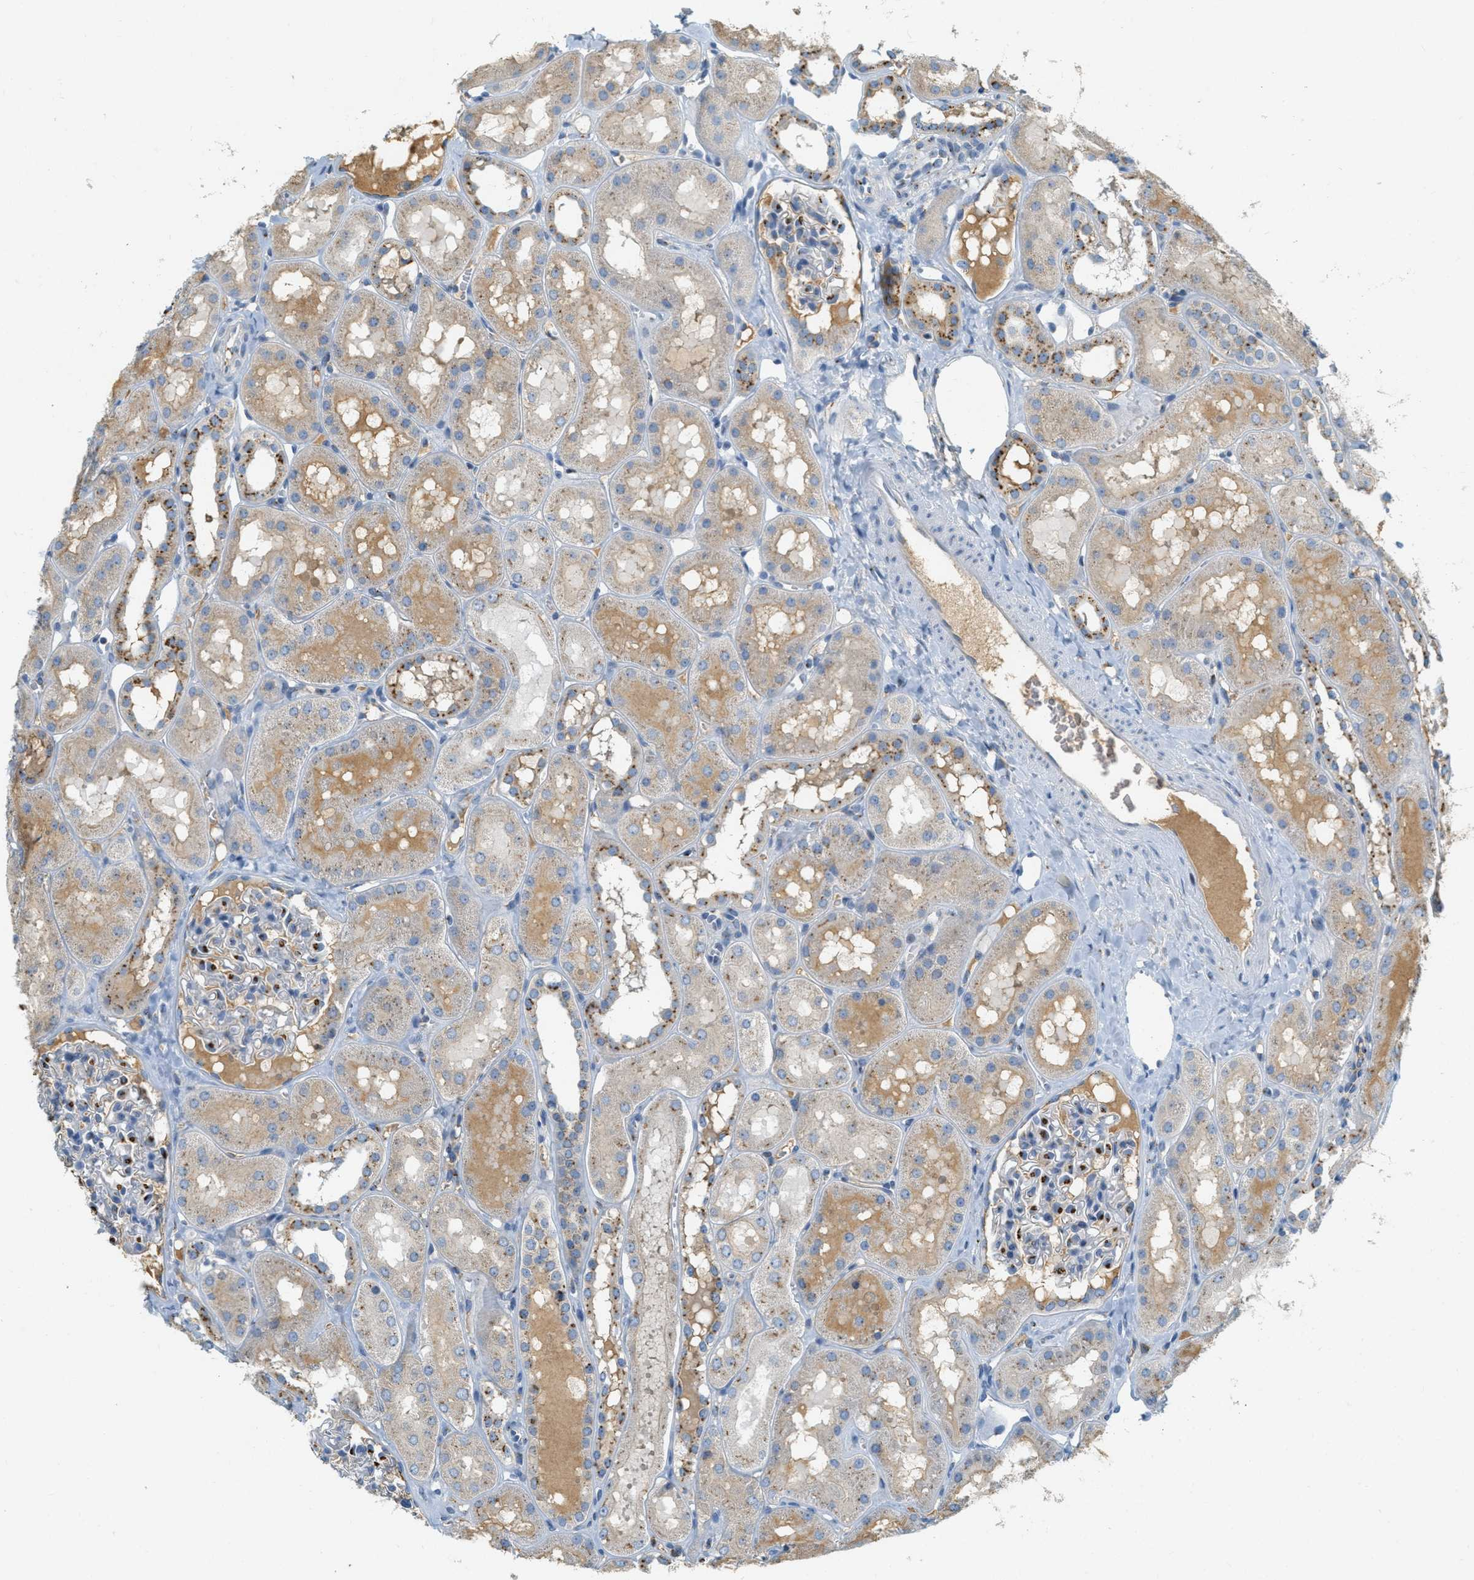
{"staining": {"intensity": "strong", "quantity": "<25%", "location": "cytoplasmic/membranous"}, "tissue": "kidney", "cell_type": "Cells in glomeruli", "image_type": "normal", "snomed": [{"axis": "morphology", "description": "Normal tissue, NOS"}, {"axis": "topography", "description": "Kidney"}, {"axis": "topography", "description": "Urinary bladder"}], "caption": "The histopathology image shows immunohistochemical staining of benign kidney. There is strong cytoplasmic/membranous positivity is present in about <25% of cells in glomeruli. The staining was performed using DAB to visualize the protein expression in brown, while the nuclei were stained in blue with hematoxylin (Magnification: 20x).", "gene": "ENTPD4", "patient": {"sex": "male", "age": 16}}